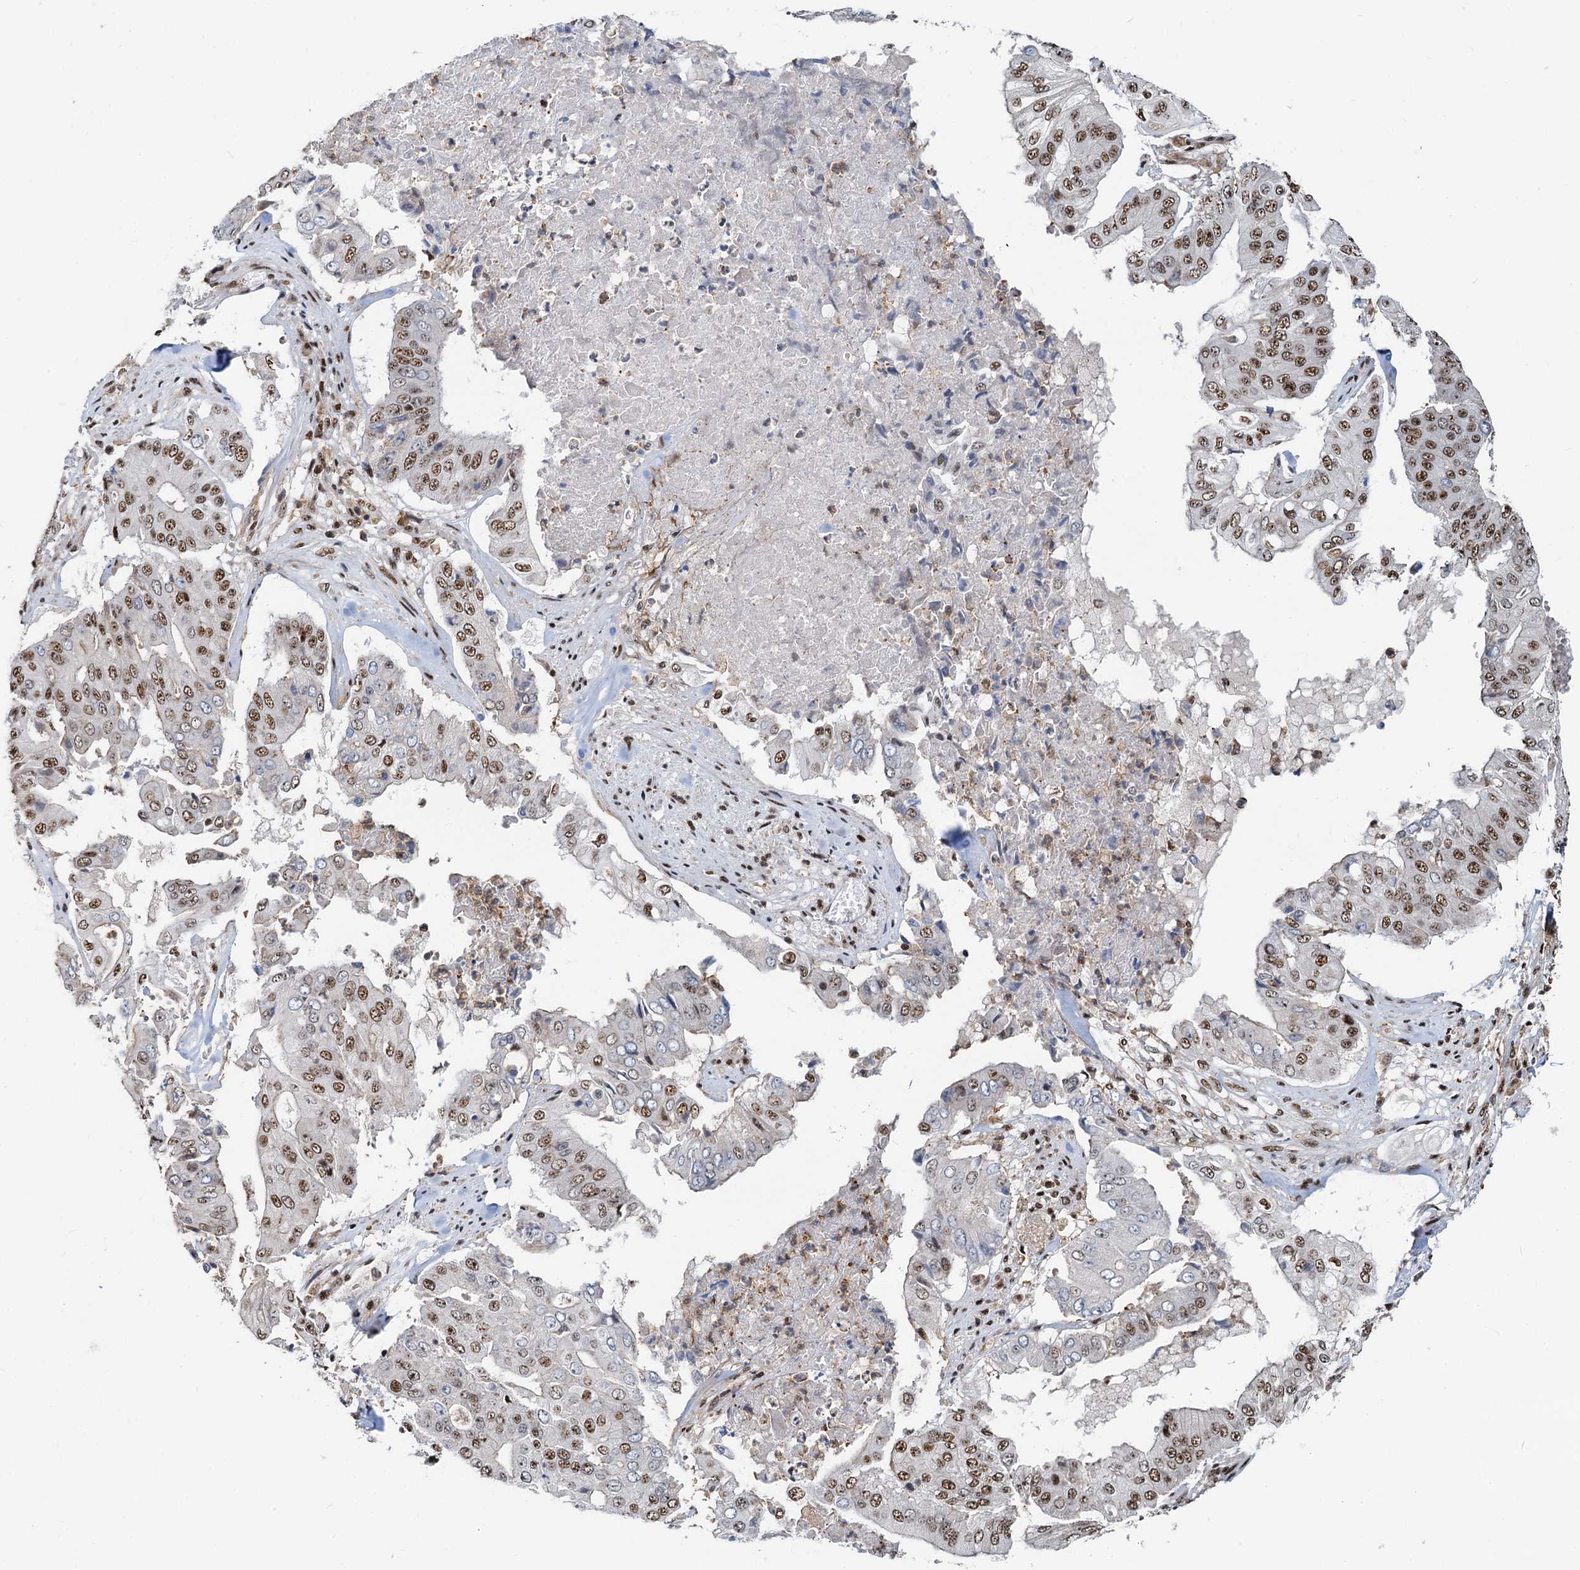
{"staining": {"intensity": "strong", "quantity": ">75%", "location": "nuclear"}, "tissue": "pancreatic cancer", "cell_type": "Tumor cells", "image_type": "cancer", "snomed": [{"axis": "morphology", "description": "Adenocarcinoma, NOS"}, {"axis": "topography", "description": "Pancreas"}], "caption": "Immunohistochemistry histopathology image of neoplastic tissue: human adenocarcinoma (pancreatic) stained using immunohistochemistry demonstrates high levels of strong protein expression localized specifically in the nuclear of tumor cells, appearing as a nuclear brown color.", "gene": "RBM26", "patient": {"sex": "female", "age": 77}}